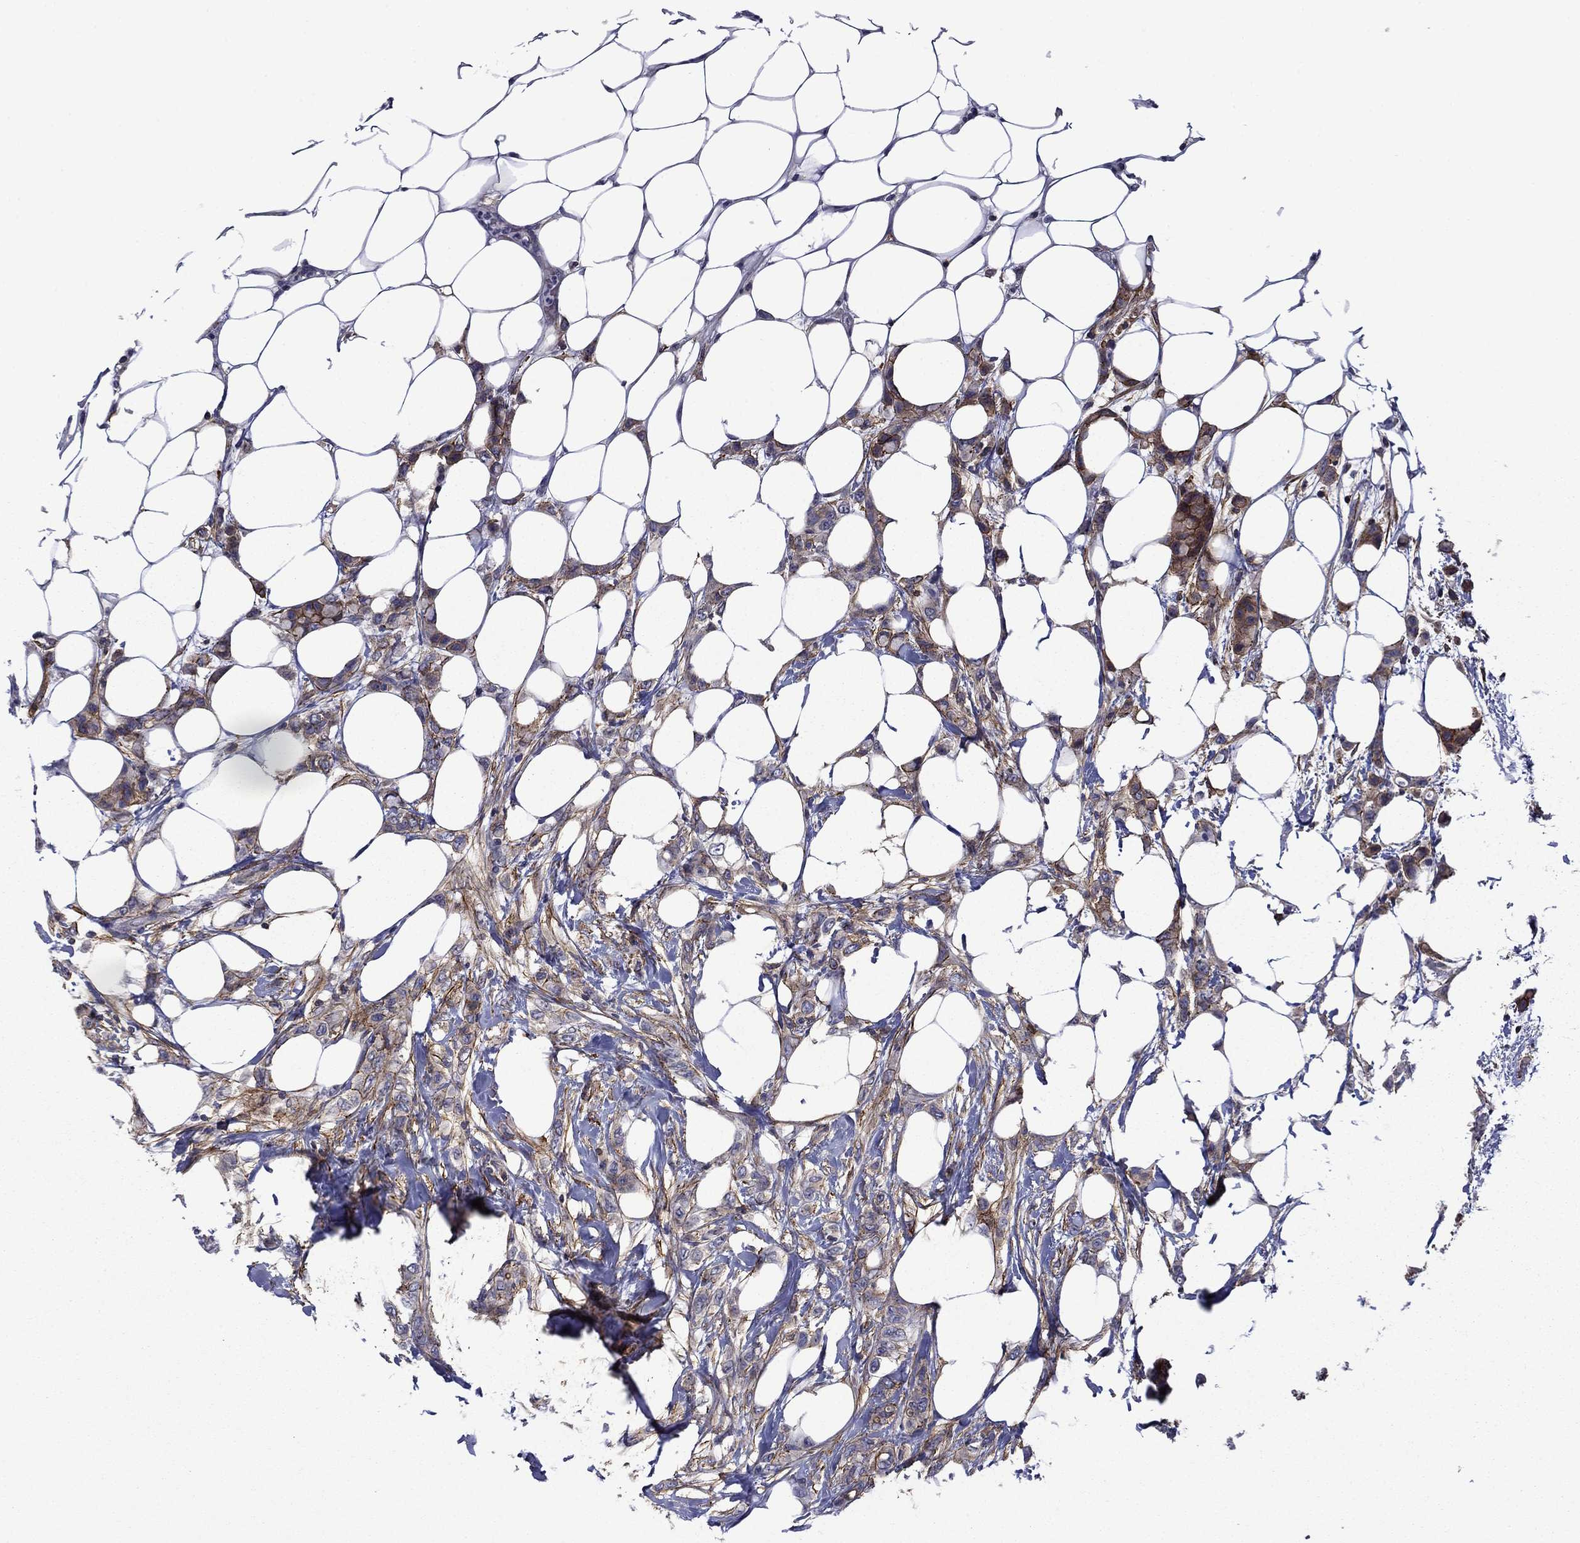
{"staining": {"intensity": "strong", "quantity": "25%-75%", "location": "cytoplasmic/membranous"}, "tissue": "breast cancer", "cell_type": "Tumor cells", "image_type": "cancer", "snomed": [{"axis": "morphology", "description": "Lobular carcinoma"}, {"axis": "topography", "description": "Breast"}], "caption": "The photomicrograph demonstrates immunohistochemical staining of lobular carcinoma (breast). There is strong cytoplasmic/membranous expression is seen in approximately 25%-75% of tumor cells. (DAB = brown stain, brightfield microscopy at high magnification).", "gene": "LMO7", "patient": {"sex": "female", "age": 66}}